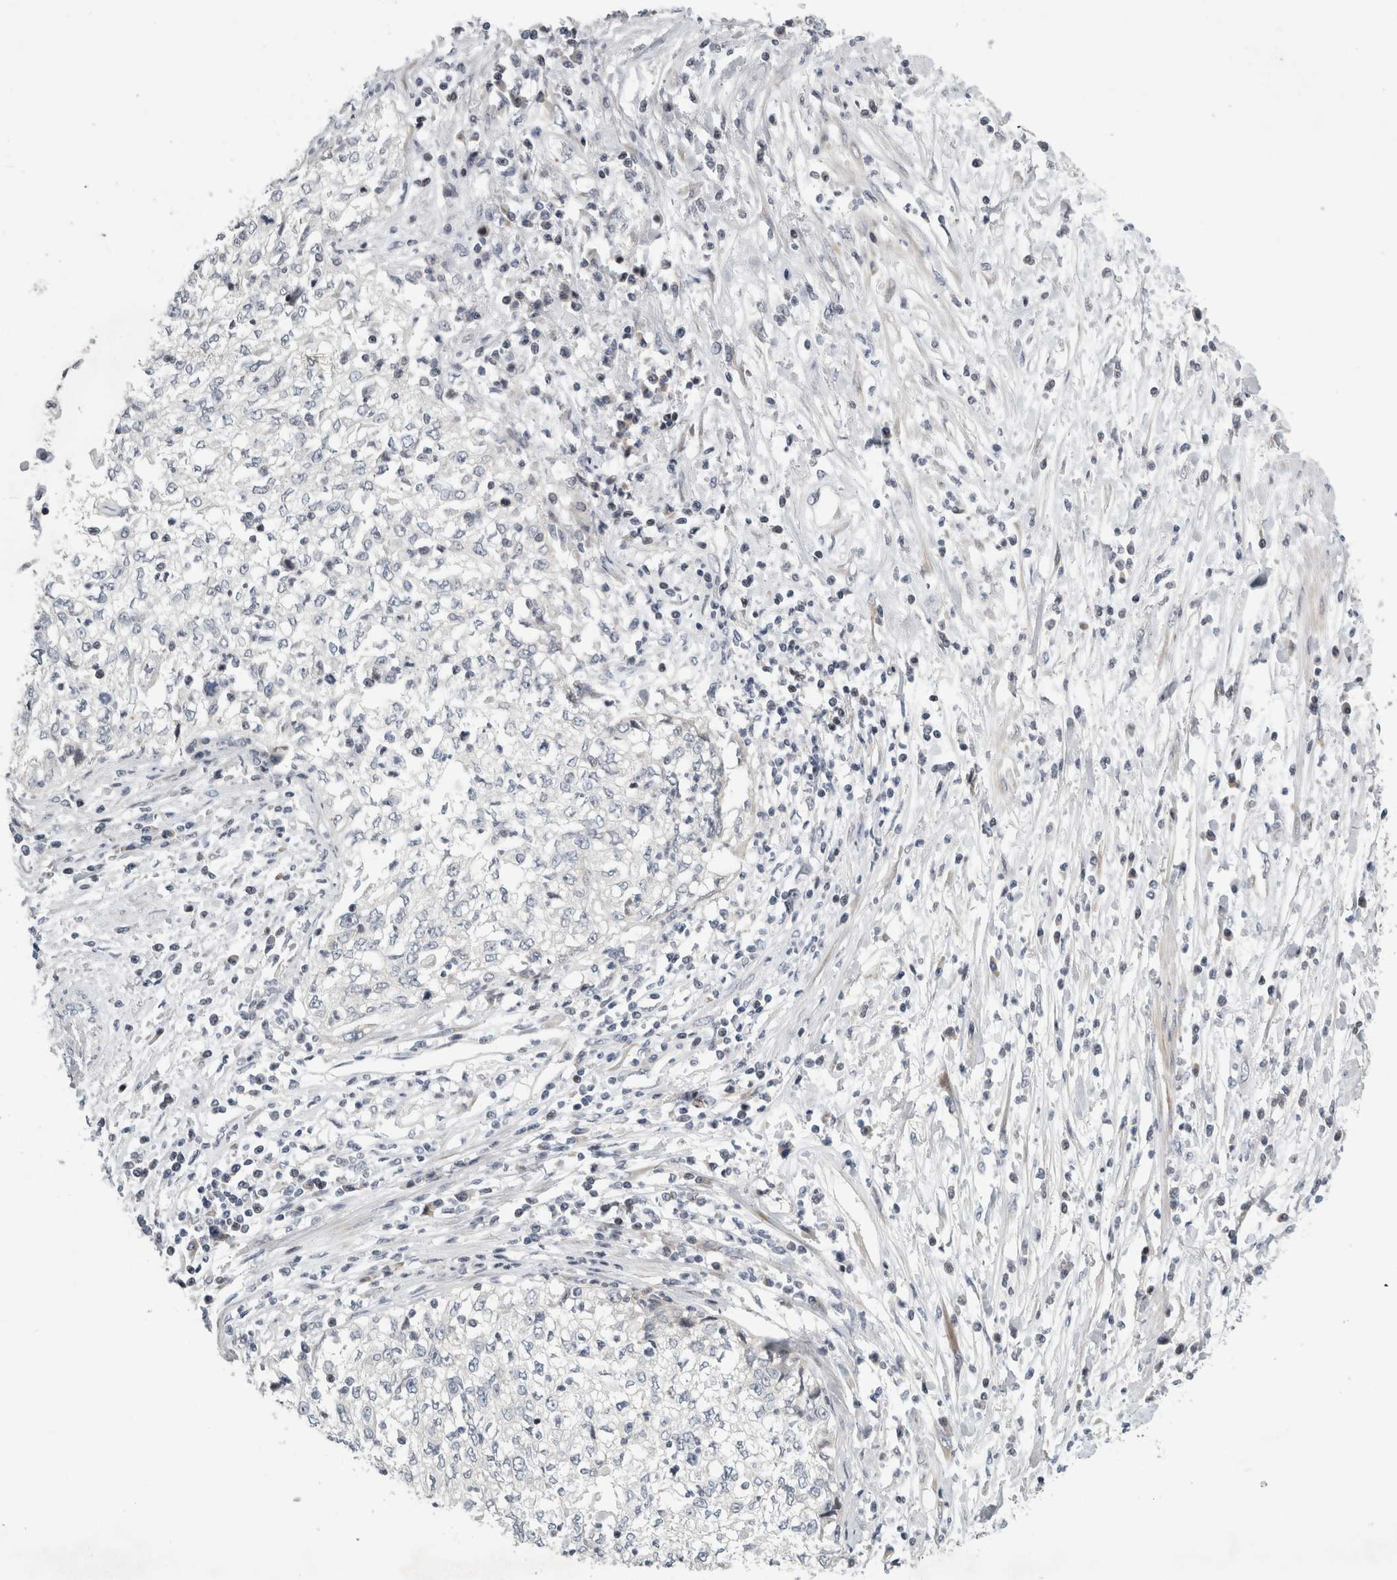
{"staining": {"intensity": "negative", "quantity": "none", "location": "none"}, "tissue": "cervical cancer", "cell_type": "Tumor cells", "image_type": "cancer", "snomed": [{"axis": "morphology", "description": "Squamous cell carcinoma, NOS"}, {"axis": "topography", "description": "Cervix"}], "caption": "IHC of human cervical cancer (squamous cell carcinoma) demonstrates no staining in tumor cells.", "gene": "UTP25", "patient": {"sex": "female", "age": 57}}